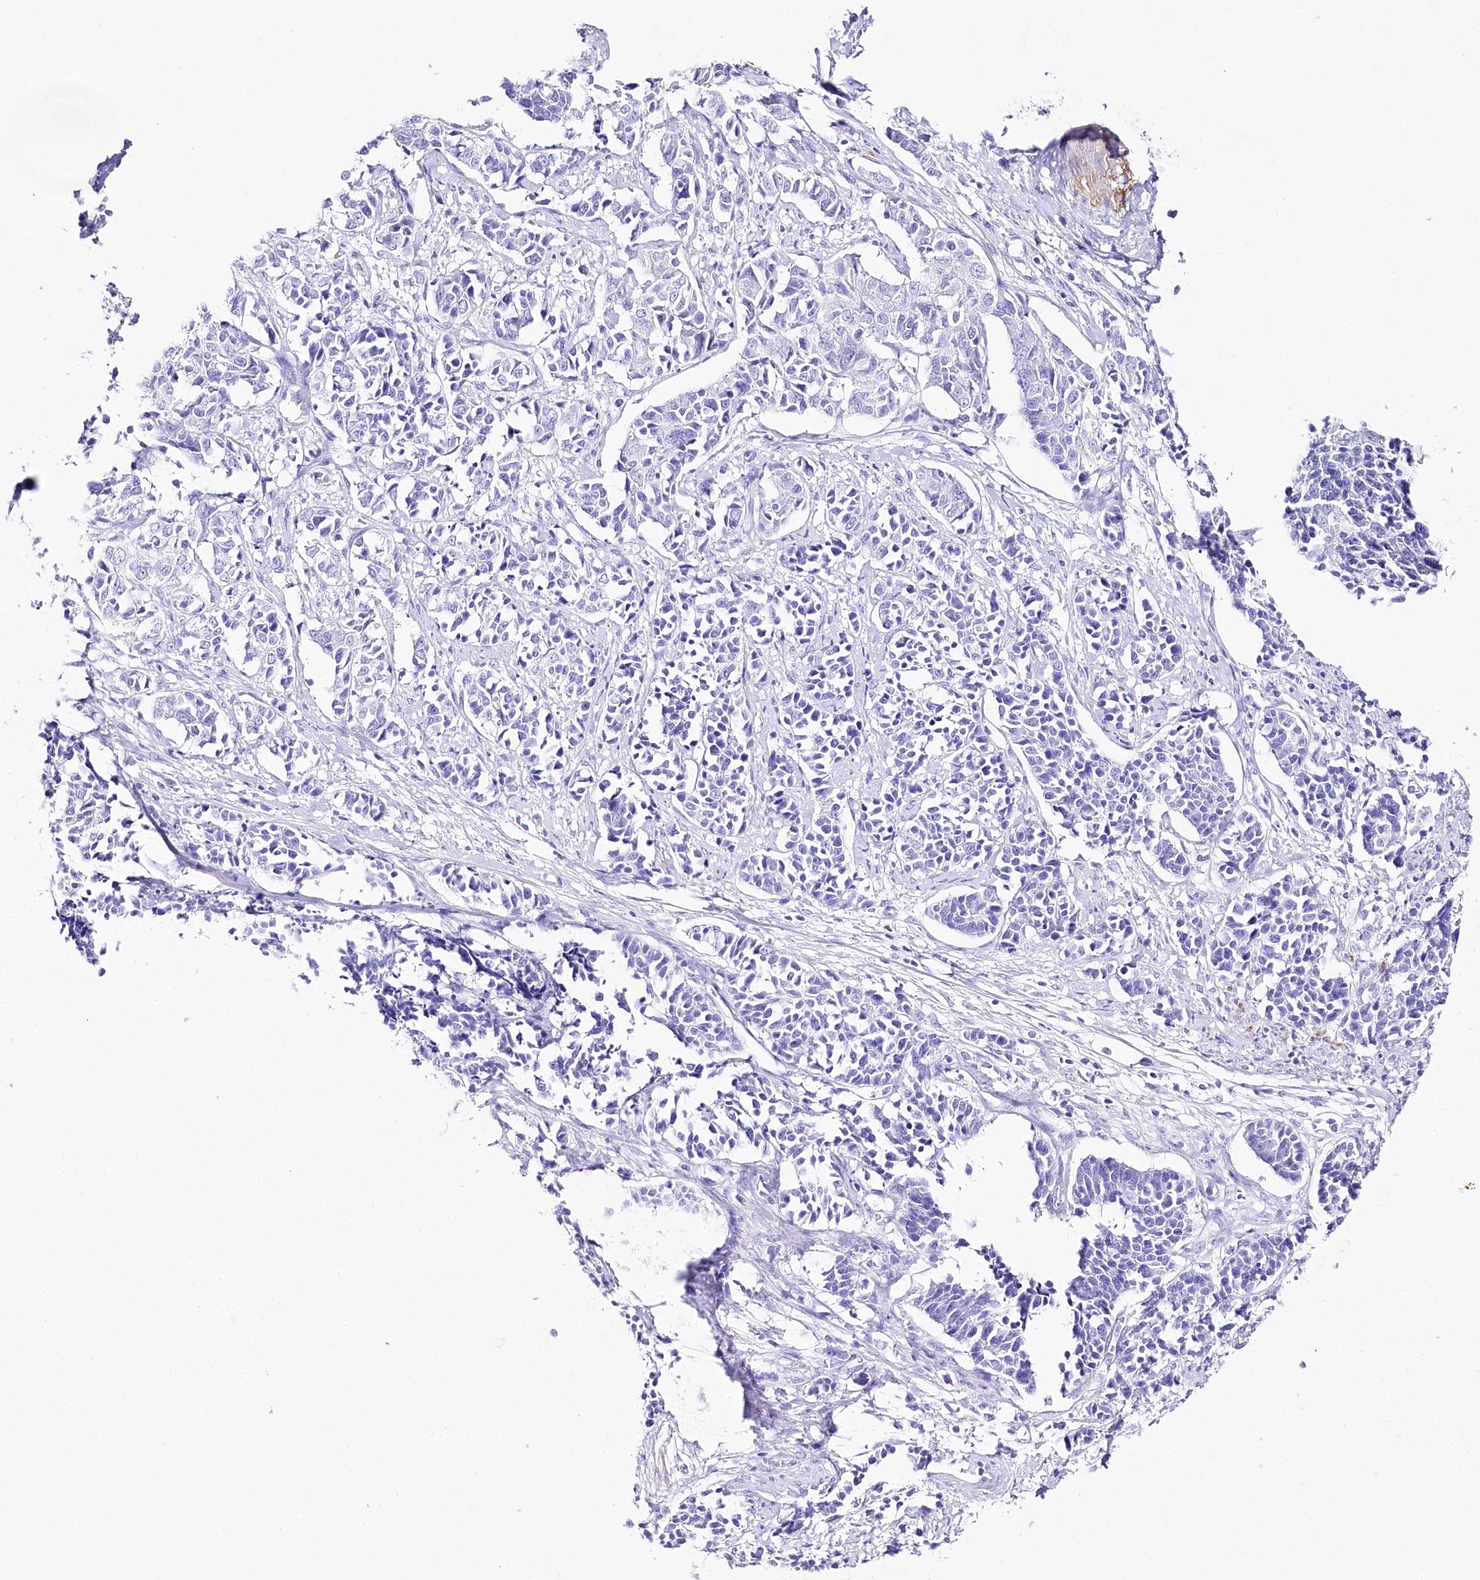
{"staining": {"intensity": "negative", "quantity": "none", "location": "none"}, "tissue": "cervical cancer", "cell_type": "Tumor cells", "image_type": "cancer", "snomed": [{"axis": "morphology", "description": "Normal tissue, NOS"}, {"axis": "morphology", "description": "Squamous cell carcinoma, NOS"}, {"axis": "topography", "description": "Cervix"}], "caption": "The photomicrograph demonstrates no significant positivity in tumor cells of cervical cancer (squamous cell carcinoma). (DAB immunohistochemistry visualized using brightfield microscopy, high magnification).", "gene": "CSN3", "patient": {"sex": "female", "age": 35}}